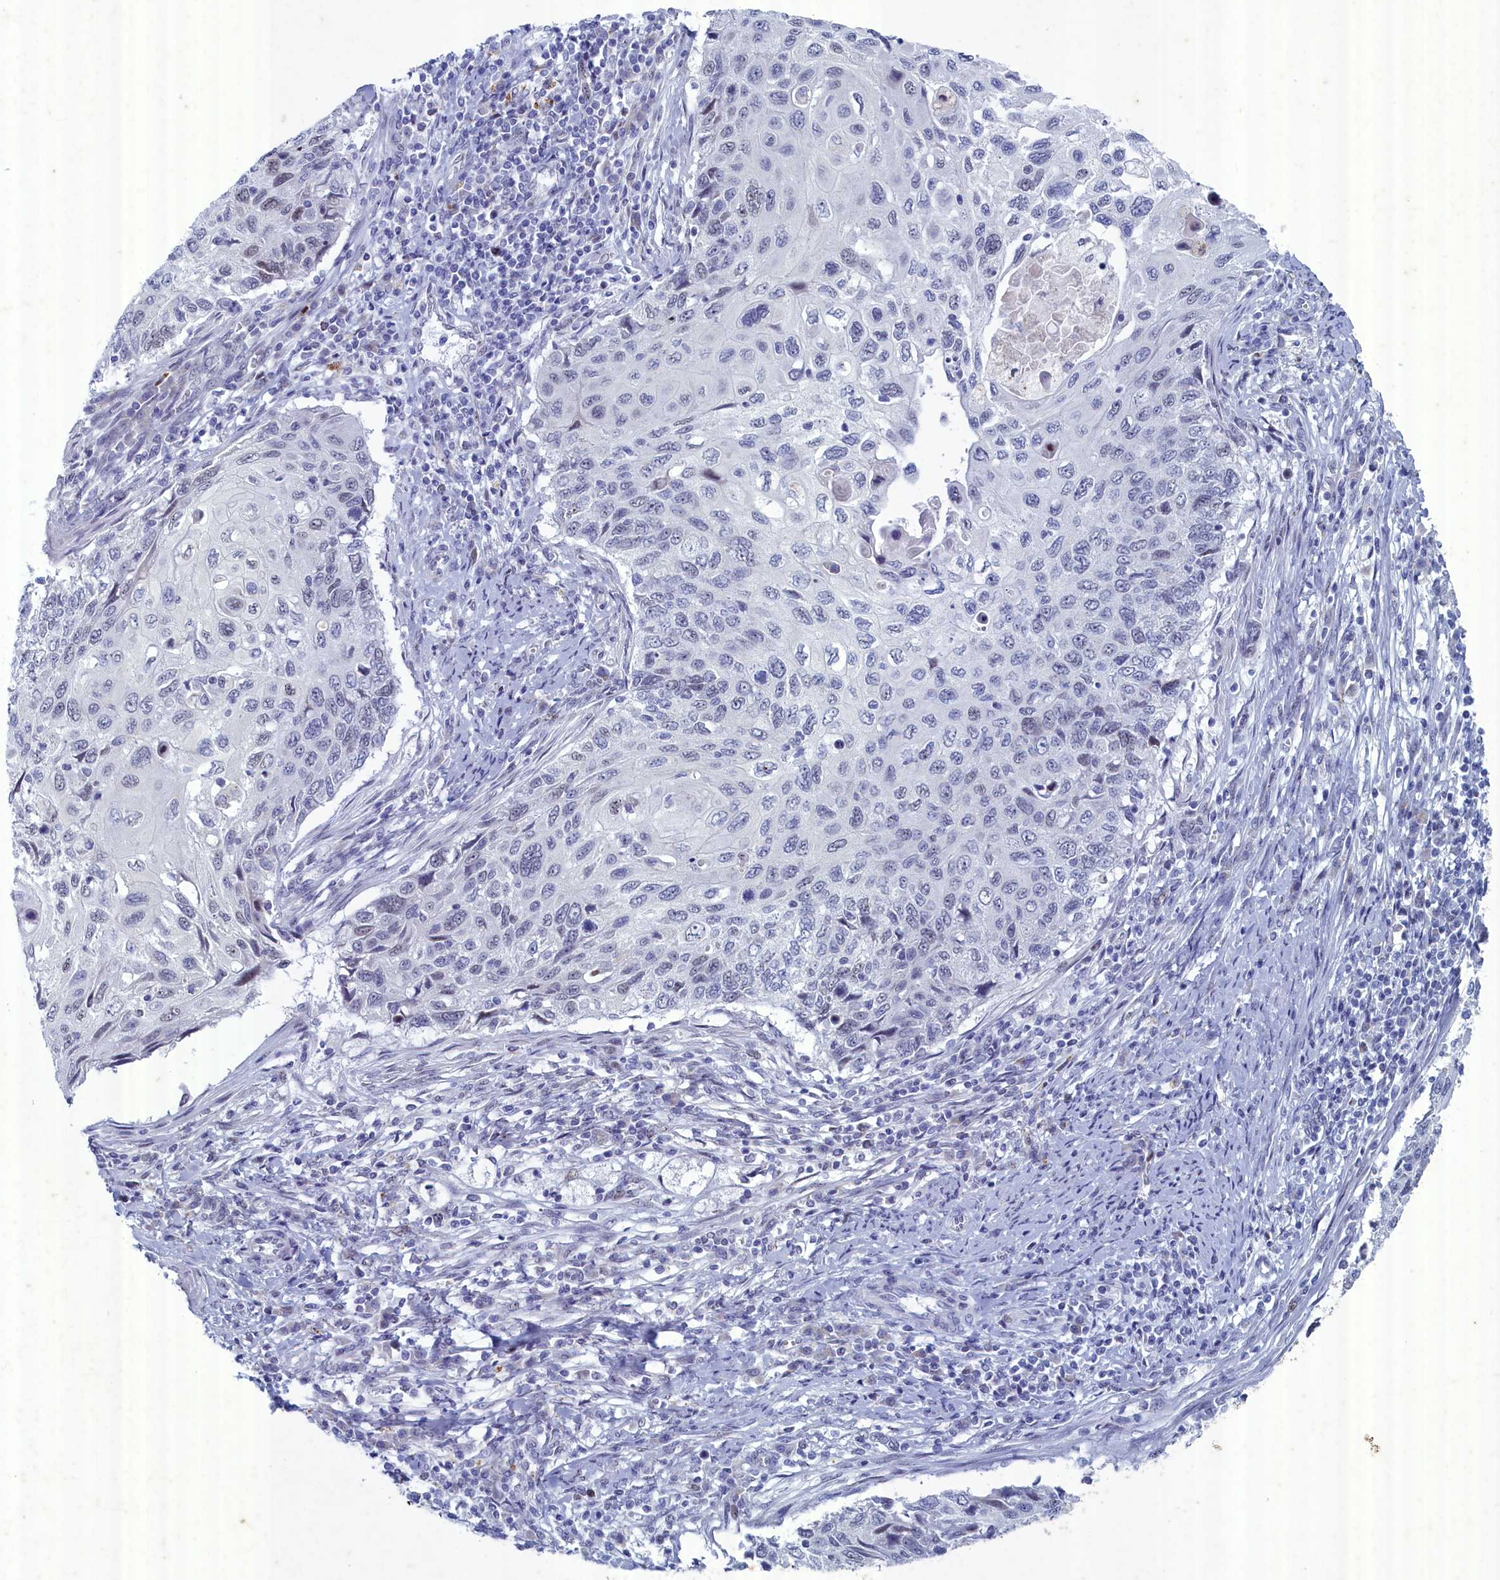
{"staining": {"intensity": "weak", "quantity": "<25%", "location": "nuclear"}, "tissue": "cervical cancer", "cell_type": "Tumor cells", "image_type": "cancer", "snomed": [{"axis": "morphology", "description": "Squamous cell carcinoma, NOS"}, {"axis": "topography", "description": "Cervix"}], "caption": "Immunohistochemistry (IHC) photomicrograph of human squamous cell carcinoma (cervical) stained for a protein (brown), which exhibits no positivity in tumor cells. The staining is performed using DAB (3,3'-diaminobenzidine) brown chromogen with nuclei counter-stained in using hematoxylin.", "gene": "WDR76", "patient": {"sex": "female", "age": 70}}